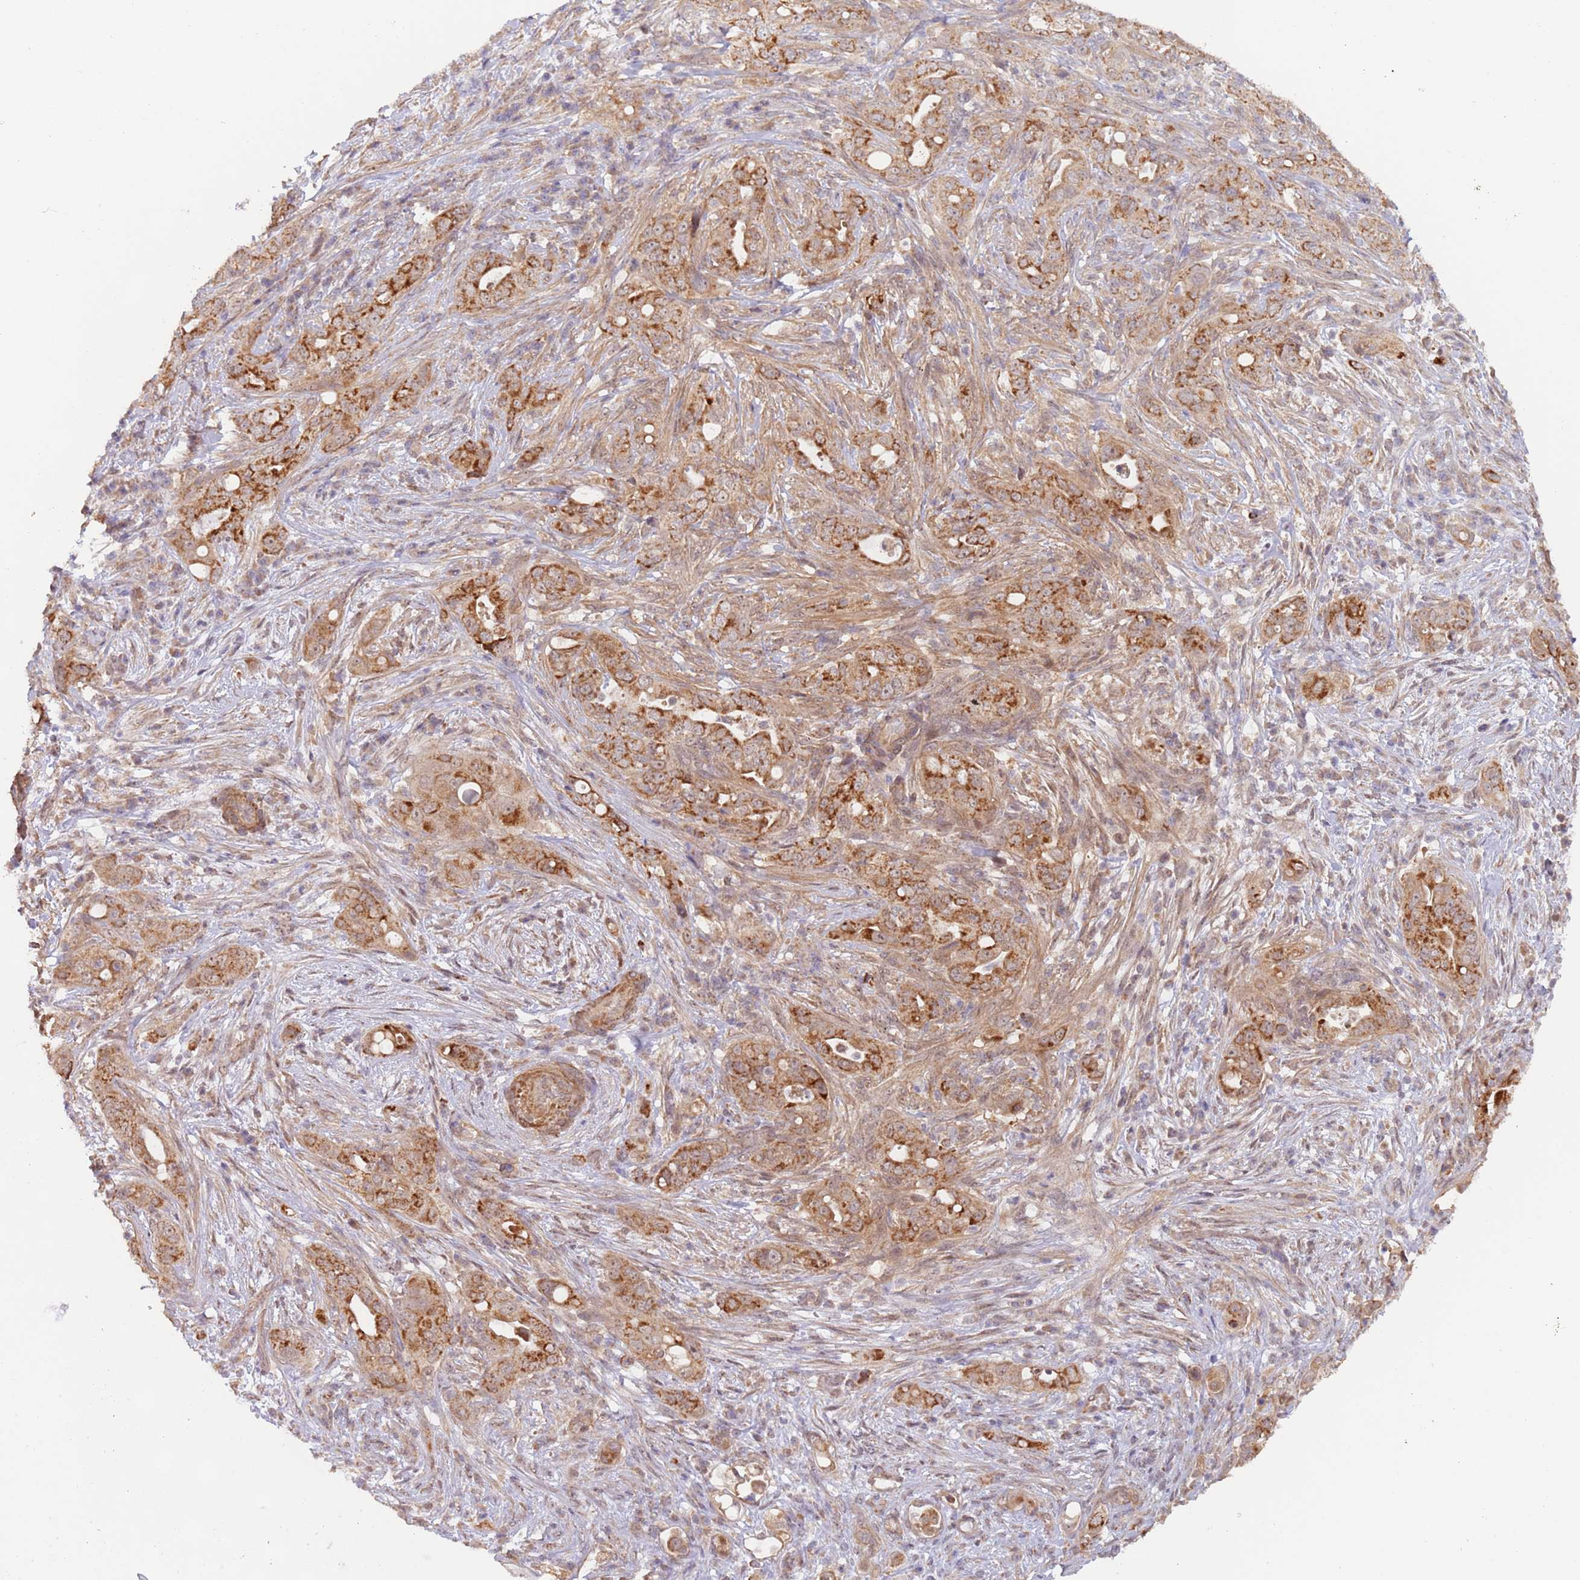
{"staining": {"intensity": "strong", "quantity": ">75%", "location": "cytoplasmic/membranous"}, "tissue": "pancreatic cancer", "cell_type": "Tumor cells", "image_type": "cancer", "snomed": [{"axis": "morphology", "description": "Normal tissue, NOS"}, {"axis": "morphology", "description": "Adenocarcinoma, NOS"}, {"axis": "topography", "description": "Lymph node"}, {"axis": "topography", "description": "Pancreas"}], "caption": "Immunohistochemical staining of human pancreatic cancer displays high levels of strong cytoplasmic/membranous protein staining in approximately >75% of tumor cells. Nuclei are stained in blue.", "gene": "UQCC3", "patient": {"sex": "female", "age": 67}}